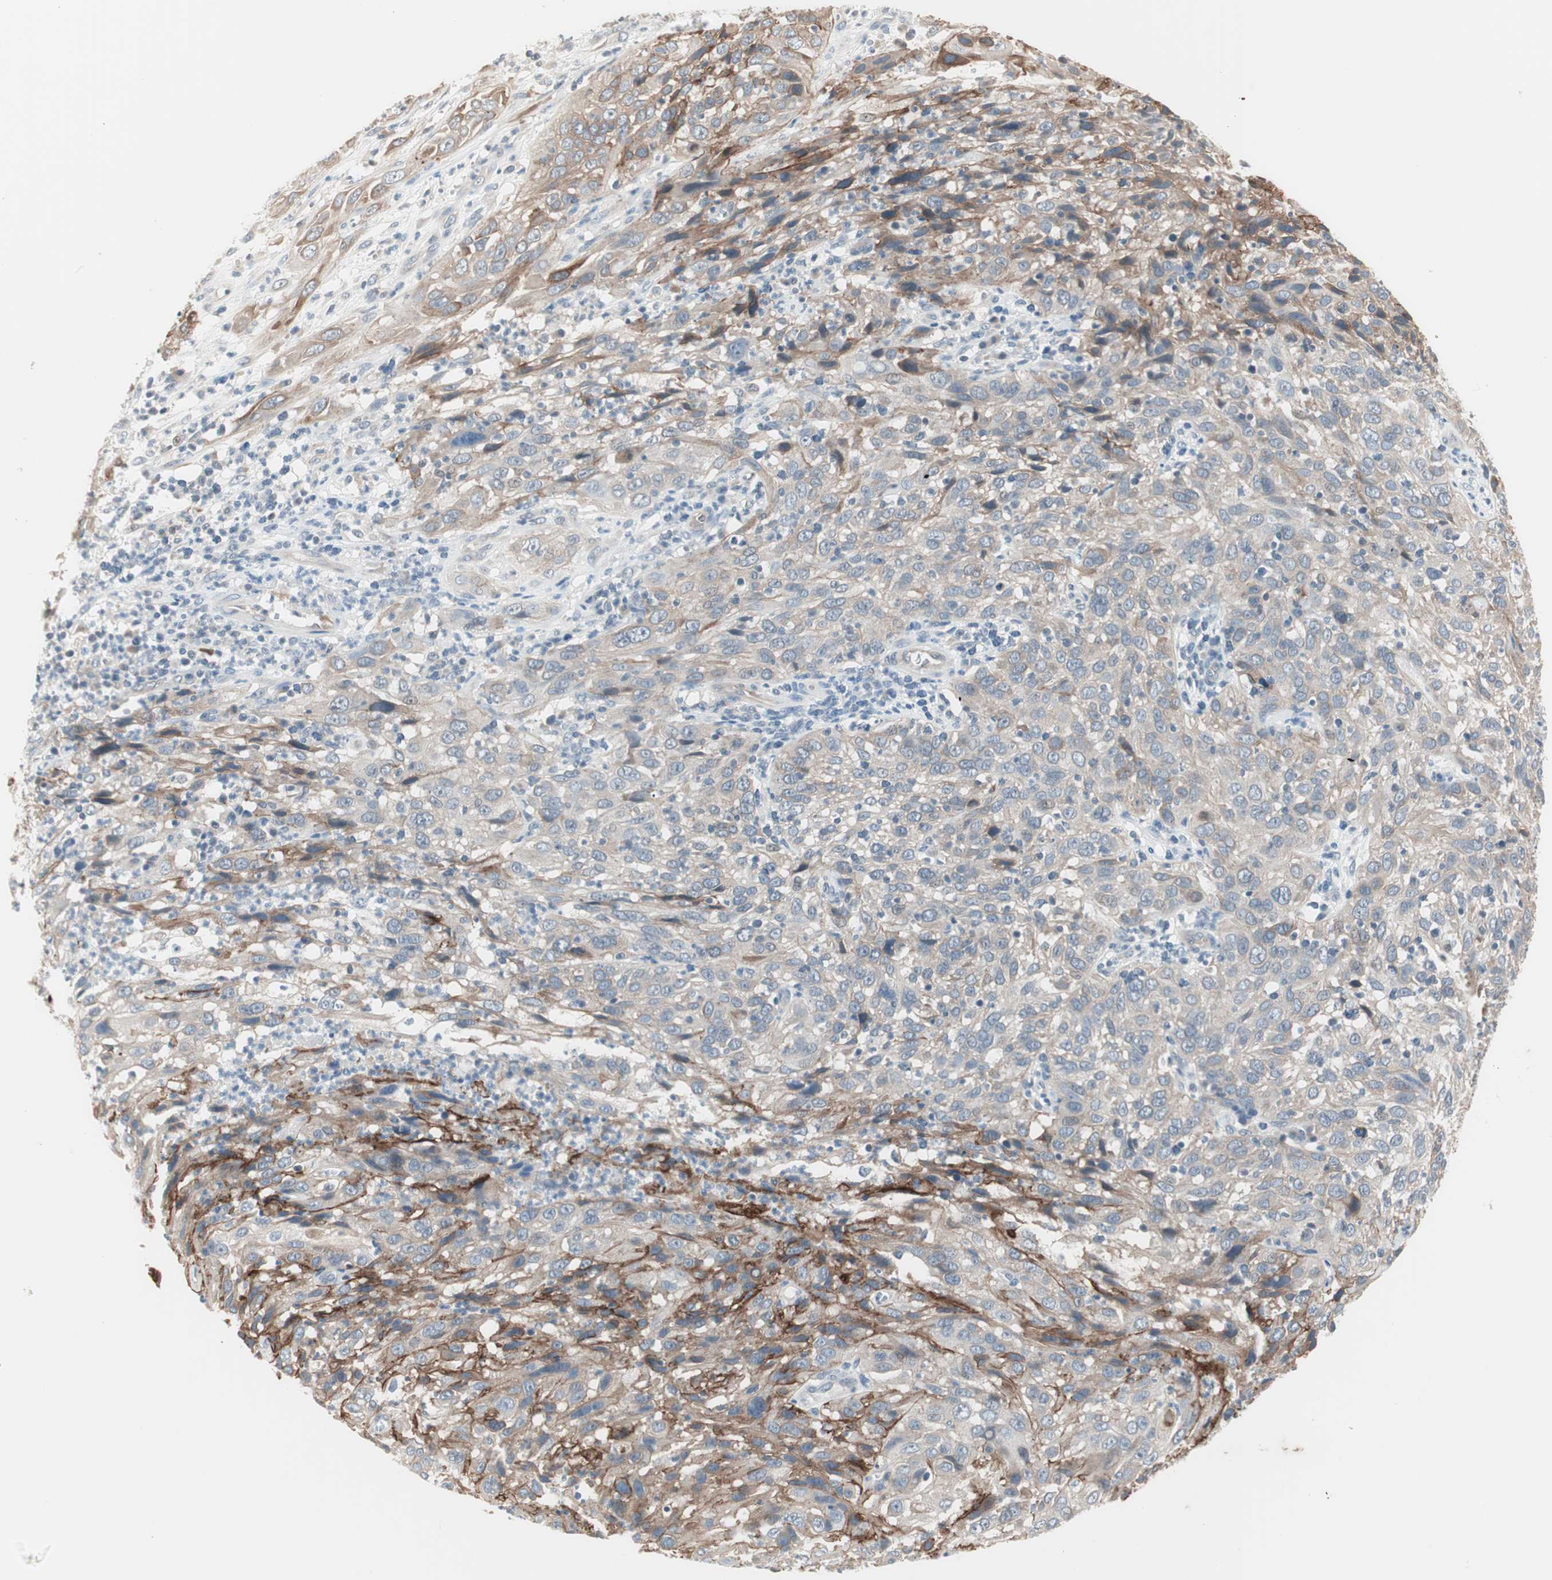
{"staining": {"intensity": "weak", "quantity": ">75%", "location": "cytoplasmic/membranous"}, "tissue": "cervical cancer", "cell_type": "Tumor cells", "image_type": "cancer", "snomed": [{"axis": "morphology", "description": "Squamous cell carcinoma, NOS"}, {"axis": "topography", "description": "Cervix"}], "caption": "A high-resolution histopathology image shows IHC staining of cervical cancer (squamous cell carcinoma), which shows weak cytoplasmic/membranous expression in about >75% of tumor cells.", "gene": "ITGB4", "patient": {"sex": "female", "age": 32}}